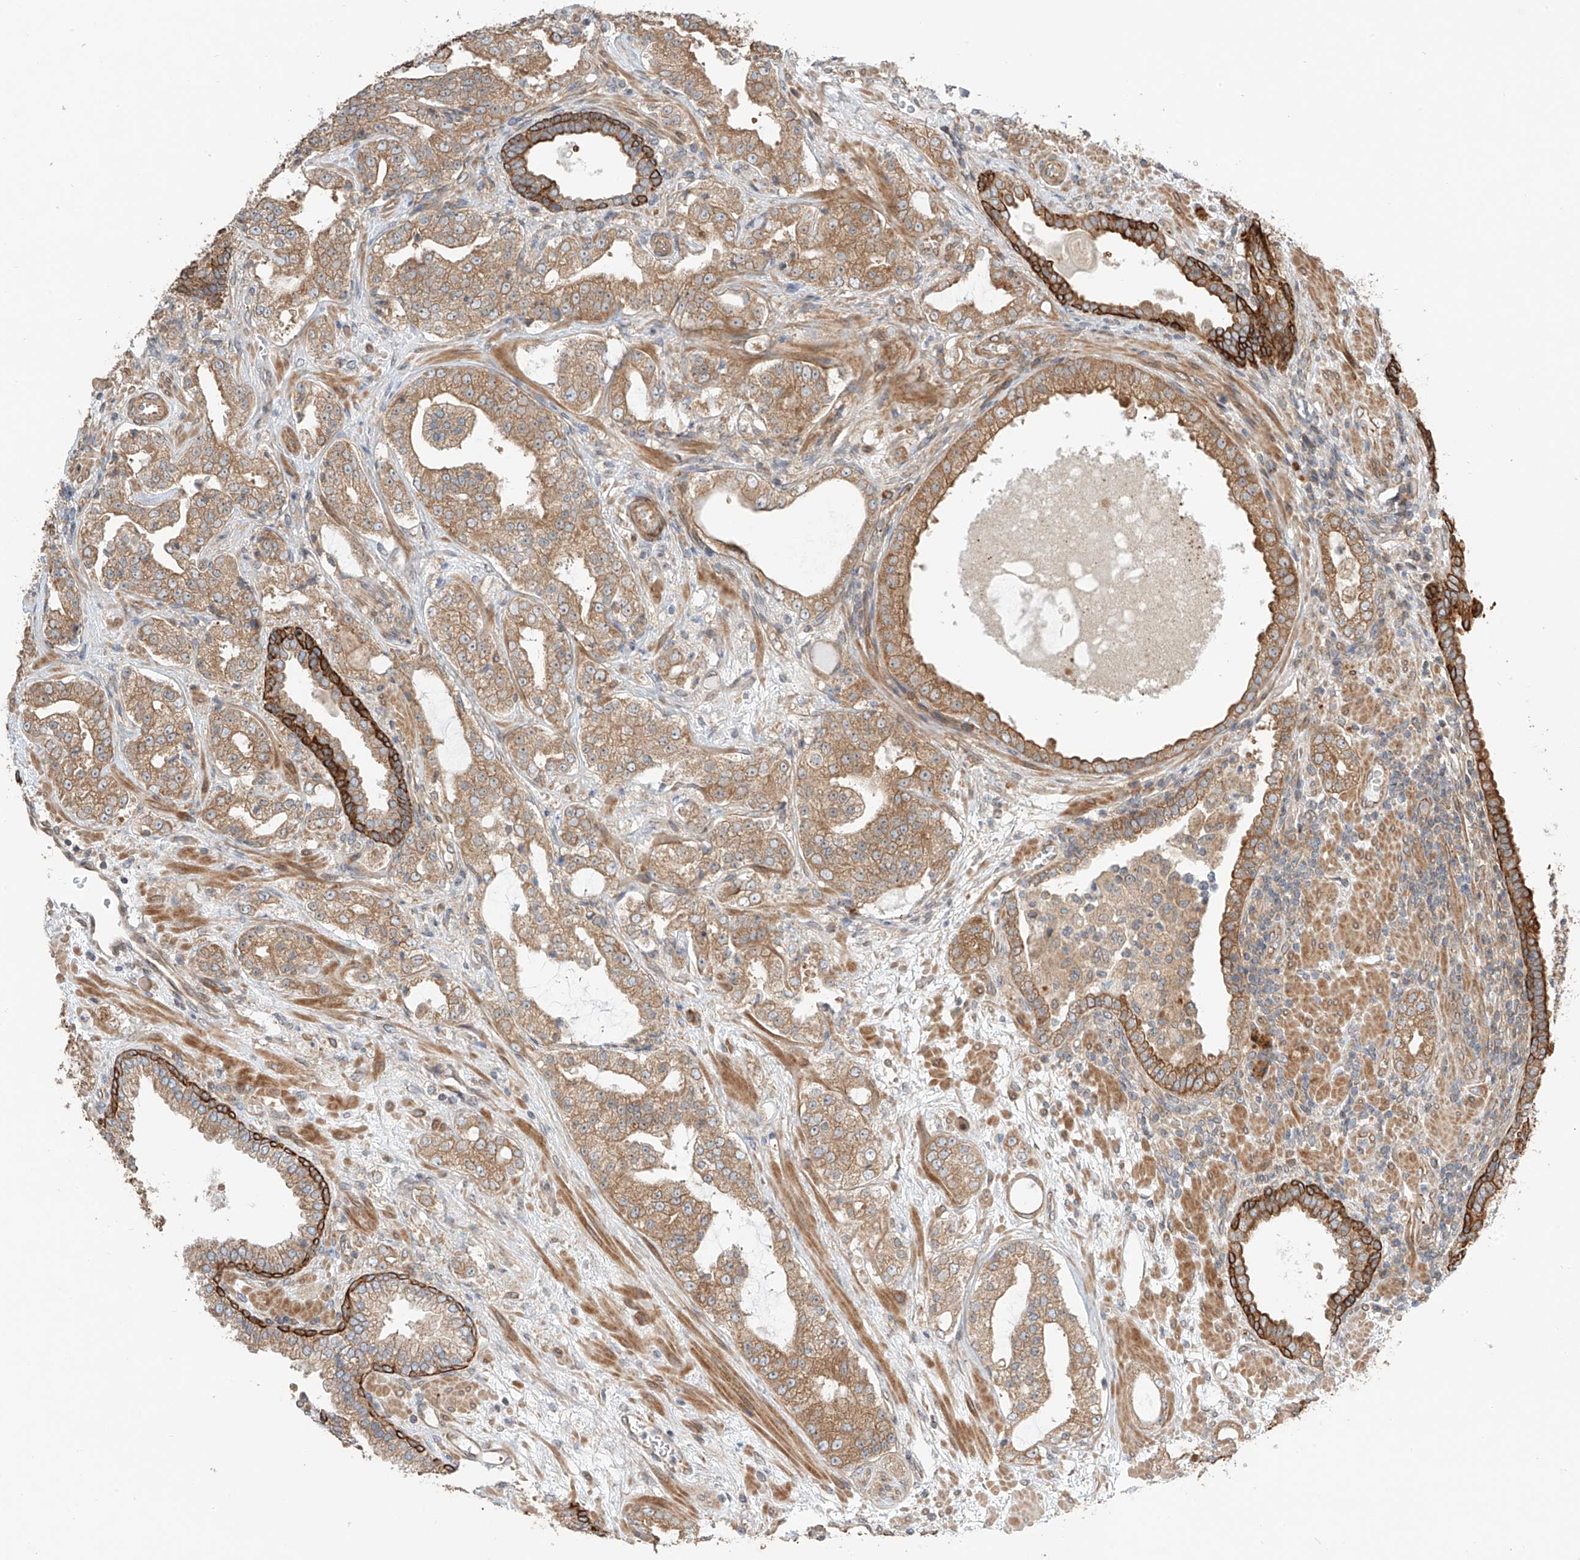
{"staining": {"intensity": "moderate", "quantity": ">75%", "location": "cytoplasmic/membranous"}, "tissue": "prostate cancer", "cell_type": "Tumor cells", "image_type": "cancer", "snomed": [{"axis": "morphology", "description": "Adenocarcinoma, High grade"}, {"axis": "topography", "description": "Prostate"}], "caption": "An image showing moderate cytoplasmic/membranous staining in about >75% of tumor cells in prostate cancer, as visualized by brown immunohistochemical staining.", "gene": "CEP162", "patient": {"sex": "male", "age": 64}}